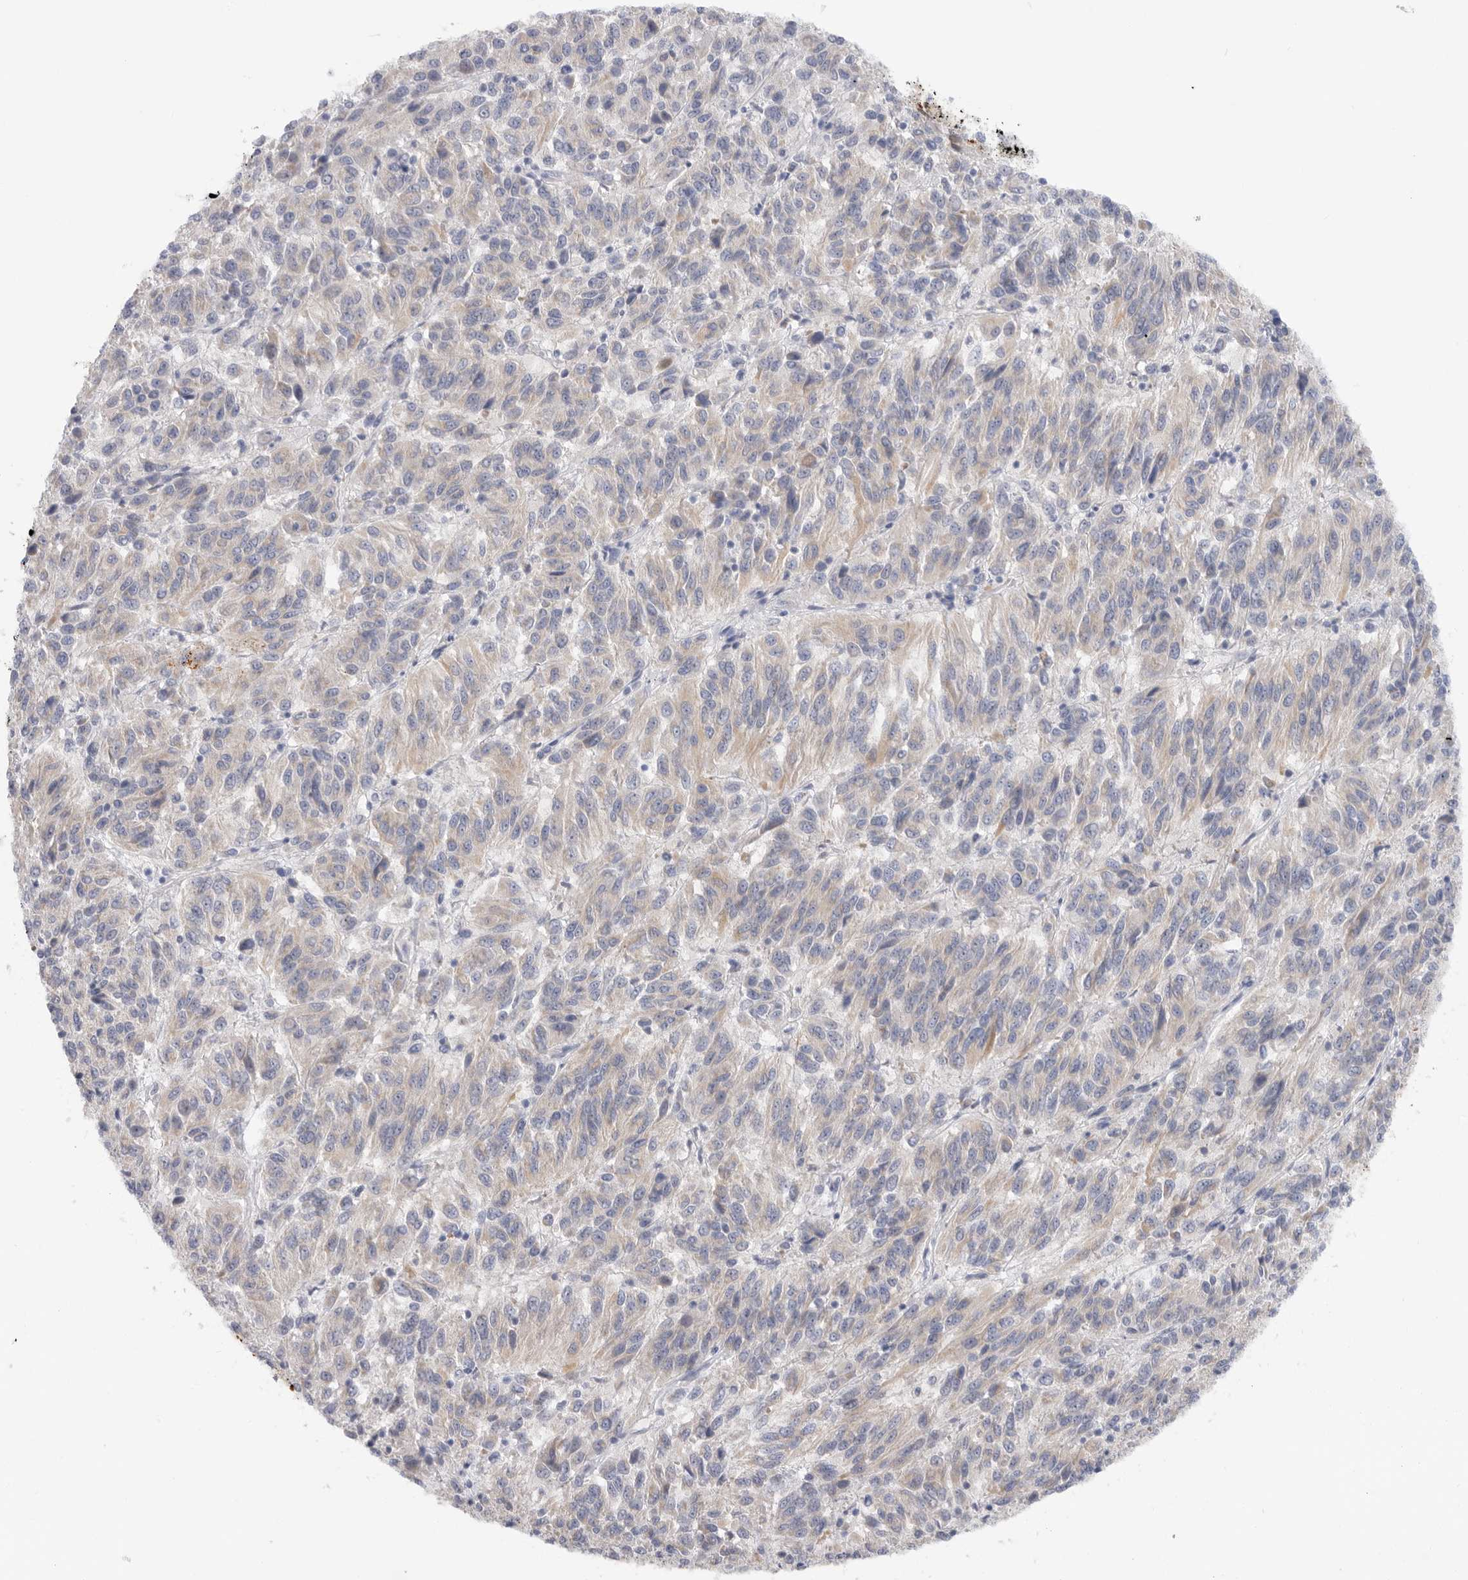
{"staining": {"intensity": "weak", "quantity": "<25%", "location": "cytoplasmic/membranous"}, "tissue": "melanoma", "cell_type": "Tumor cells", "image_type": "cancer", "snomed": [{"axis": "morphology", "description": "Malignant melanoma, Metastatic site"}, {"axis": "topography", "description": "Lung"}], "caption": "High magnification brightfield microscopy of malignant melanoma (metastatic site) stained with DAB (3,3'-diaminobenzidine) (brown) and counterstained with hematoxylin (blue): tumor cells show no significant expression.", "gene": "MTFR1L", "patient": {"sex": "male", "age": 64}}